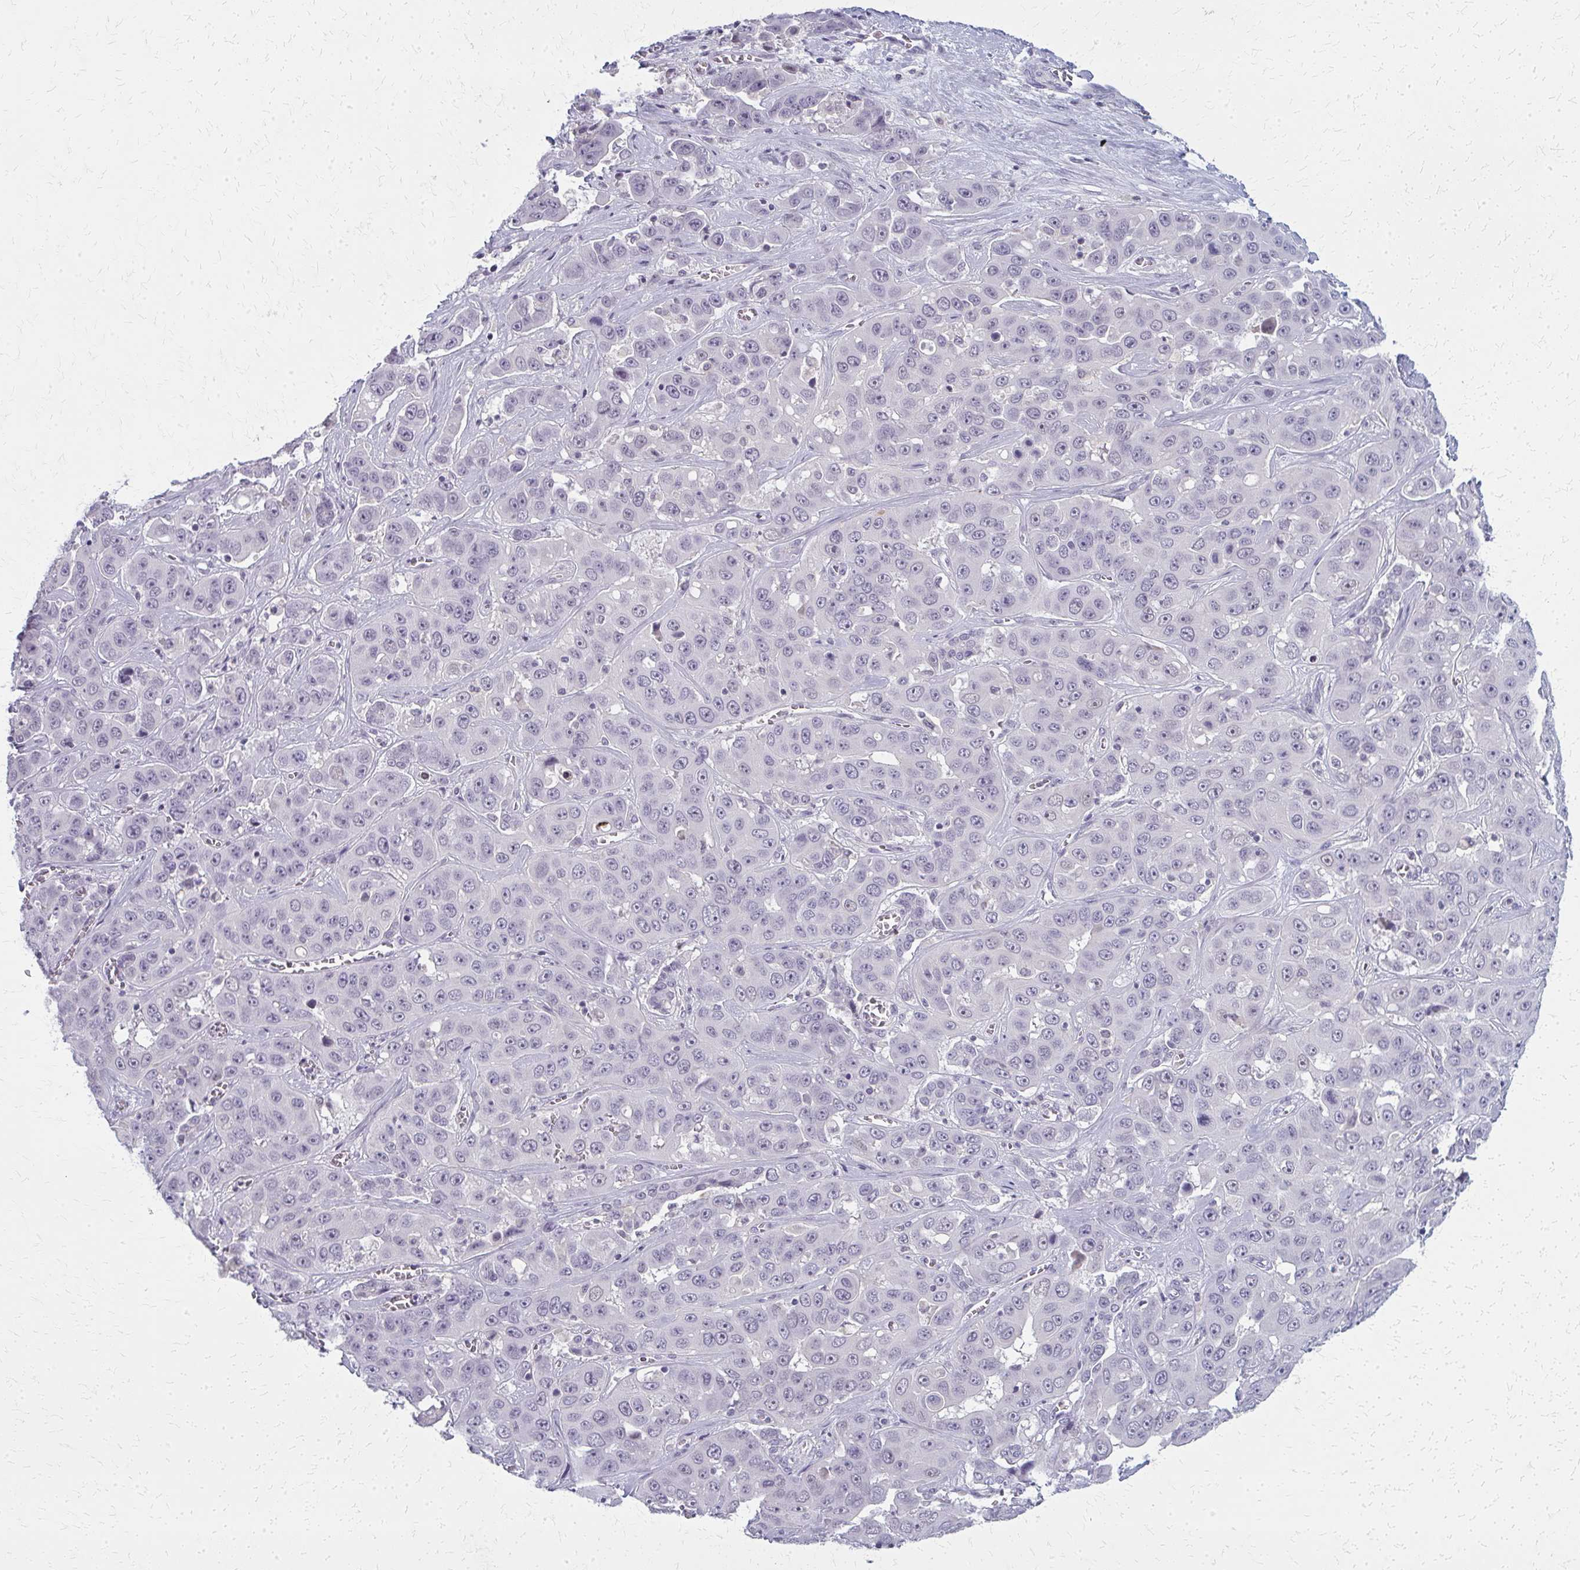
{"staining": {"intensity": "negative", "quantity": "none", "location": "none"}, "tissue": "liver cancer", "cell_type": "Tumor cells", "image_type": "cancer", "snomed": [{"axis": "morphology", "description": "Cholangiocarcinoma"}, {"axis": "topography", "description": "Liver"}], "caption": "Immunohistochemistry (IHC) photomicrograph of neoplastic tissue: human liver cancer stained with DAB (3,3'-diaminobenzidine) demonstrates no significant protein expression in tumor cells. The staining was performed using DAB (3,3'-diaminobenzidine) to visualize the protein expression in brown, while the nuclei were stained in blue with hematoxylin (Magnification: 20x).", "gene": "CASQ2", "patient": {"sex": "female", "age": 52}}